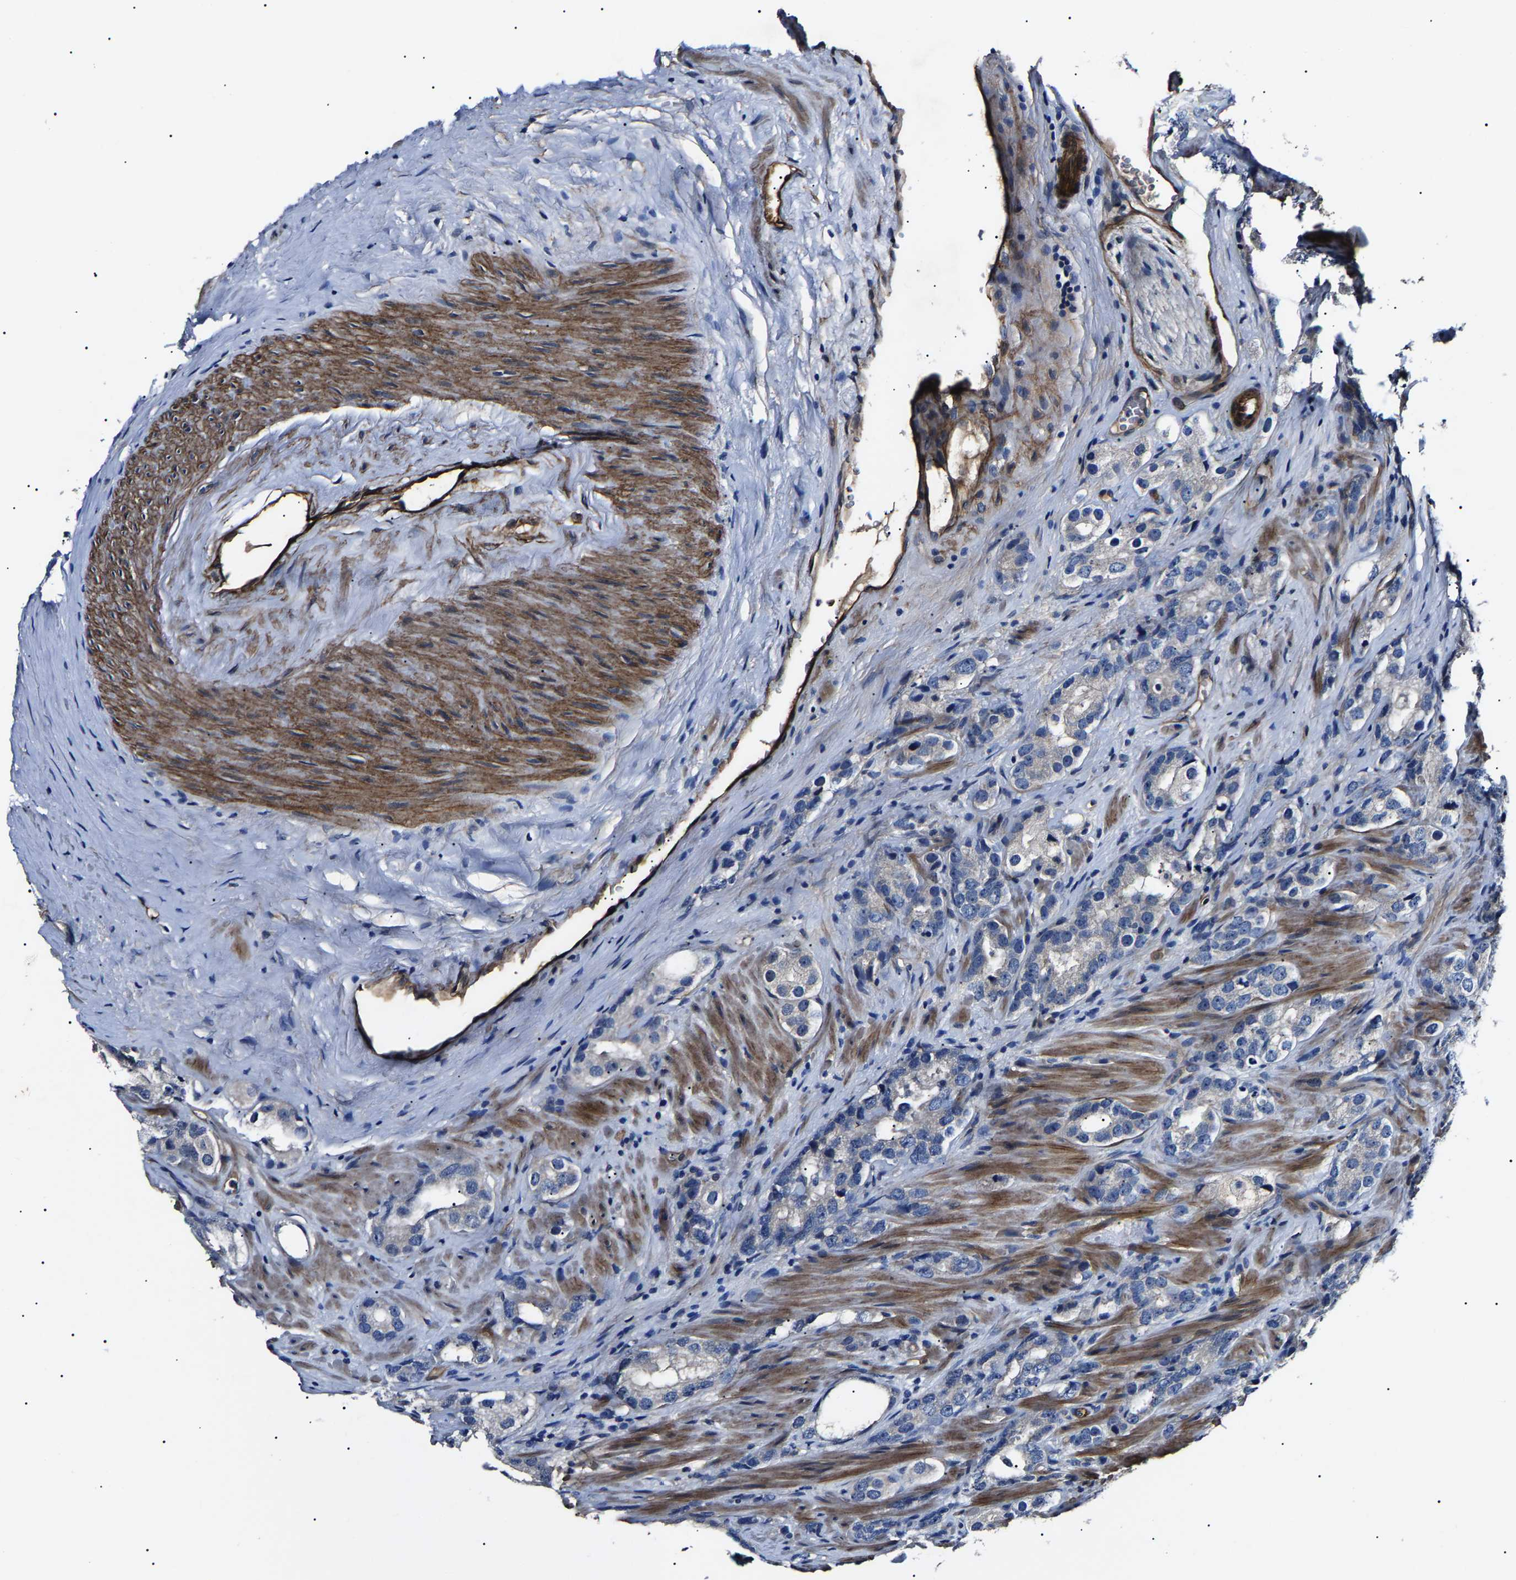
{"staining": {"intensity": "negative", "quantity": "none", "location": "none"}, "tissue": "prostate cancer", "cell_type": "Tumor cells", "image_type": "cancer", "snomed": [{"axis": "morphology", "description": "Adenocarcinoma, High grade"}, {"axis": "topography", "description": "Prostate"}], "caption": "The immunohistochemistry (IHC) micrograph has no significant positivity in tumor cells of adenocarcinoma (high-grade) (prostate) tissue.", "gene": "KLHL42", "patient": {"sex": "male", "age": 63}}